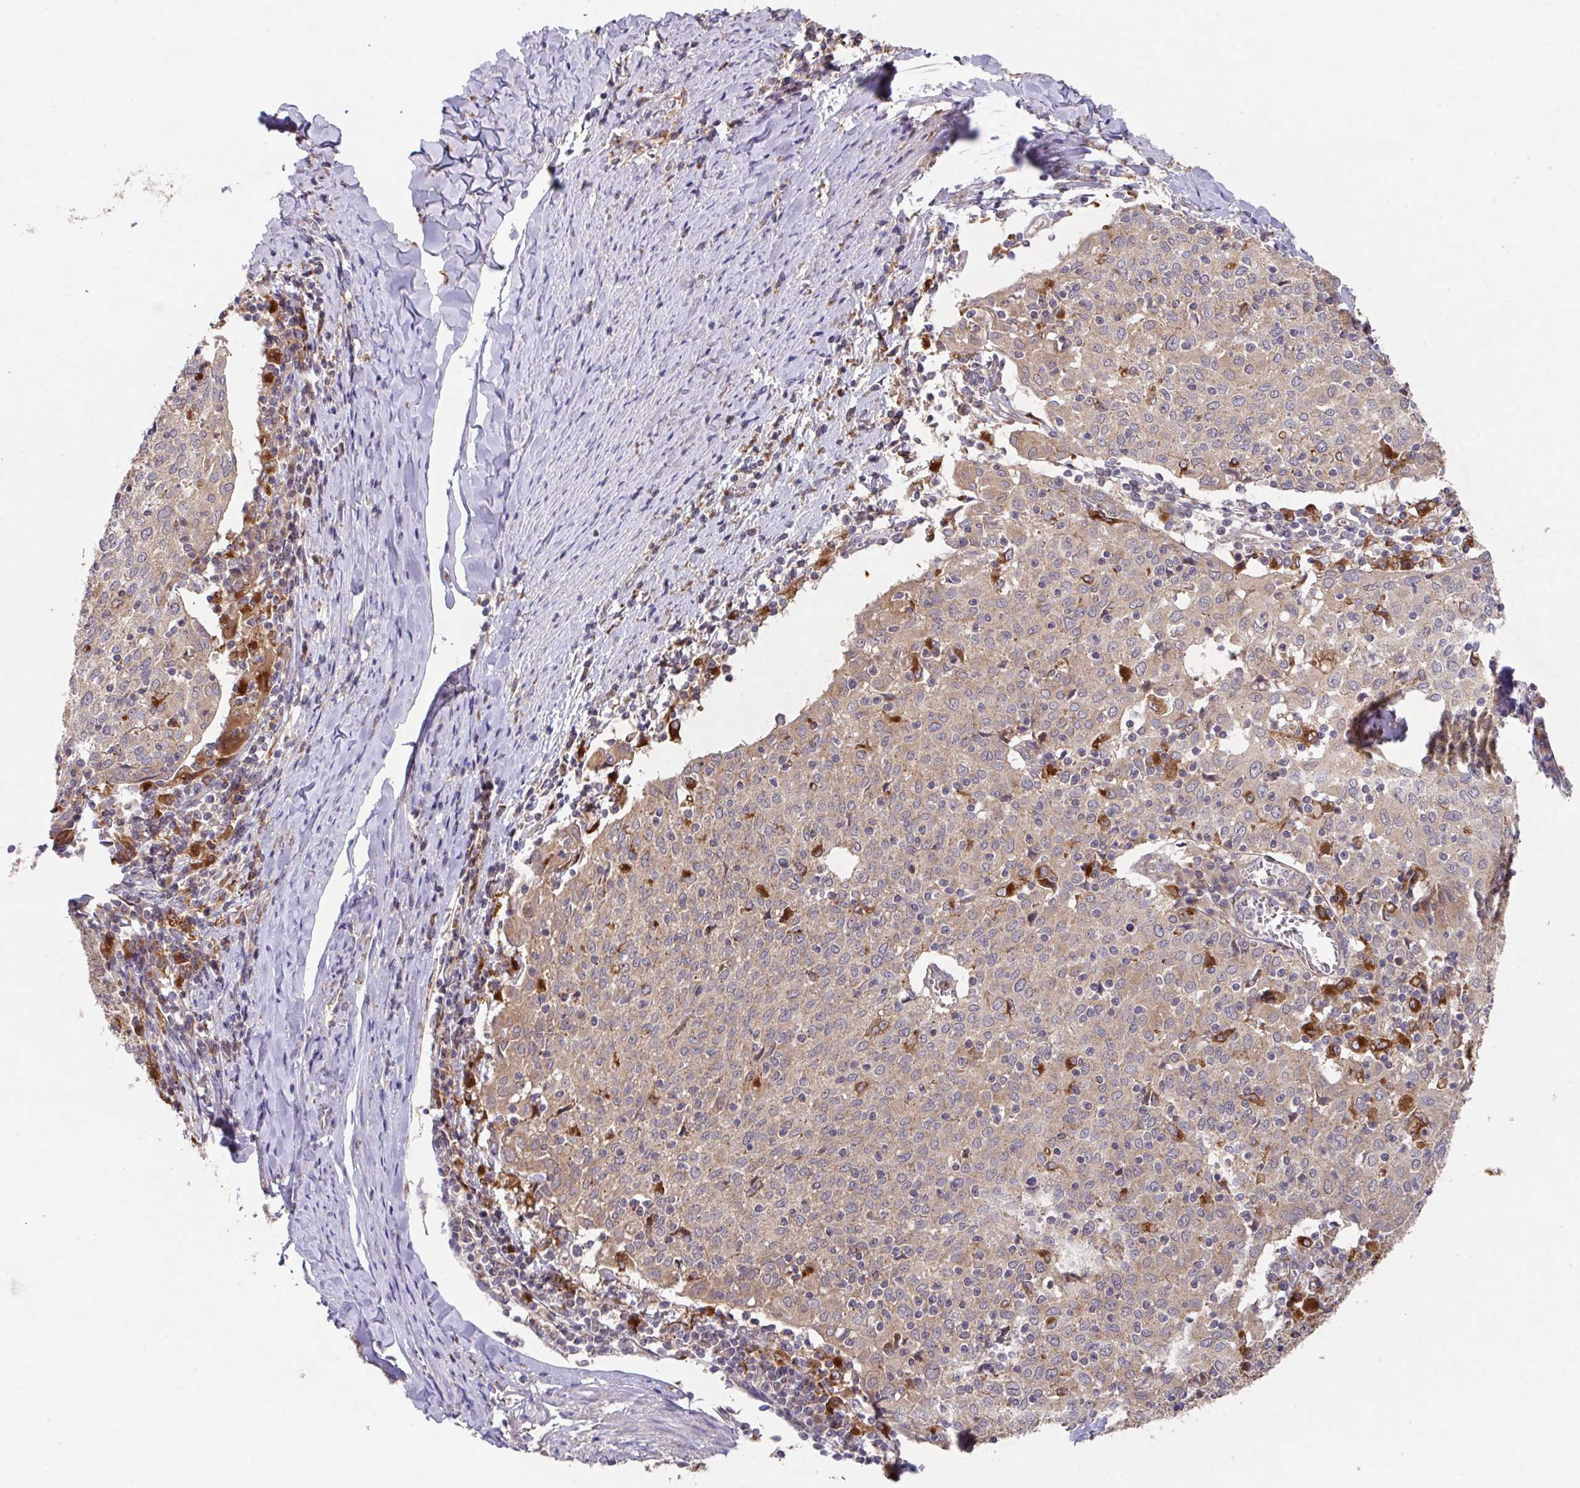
{"staining": {"intensity": "weak", "quantity": "25%-75%", "location": "cytoplasmic/membranous"}, "tissue": "cervical cancer", "cell_type": "Tumor cells", "image_type": "cancer", "snomed": [{"axis": "morphology", "description": "Squamous cell carcinoma, NOS"}, {"axis": "topography", "description": "Cervix"}], "caption": "Protein expression analysis of cervical cancer displays weak cytoplasmic/membranous staining in about 25%-75% of tumor cells.", "gene": "TRIM14", "patient": {"sex": "female", "age": 52}}